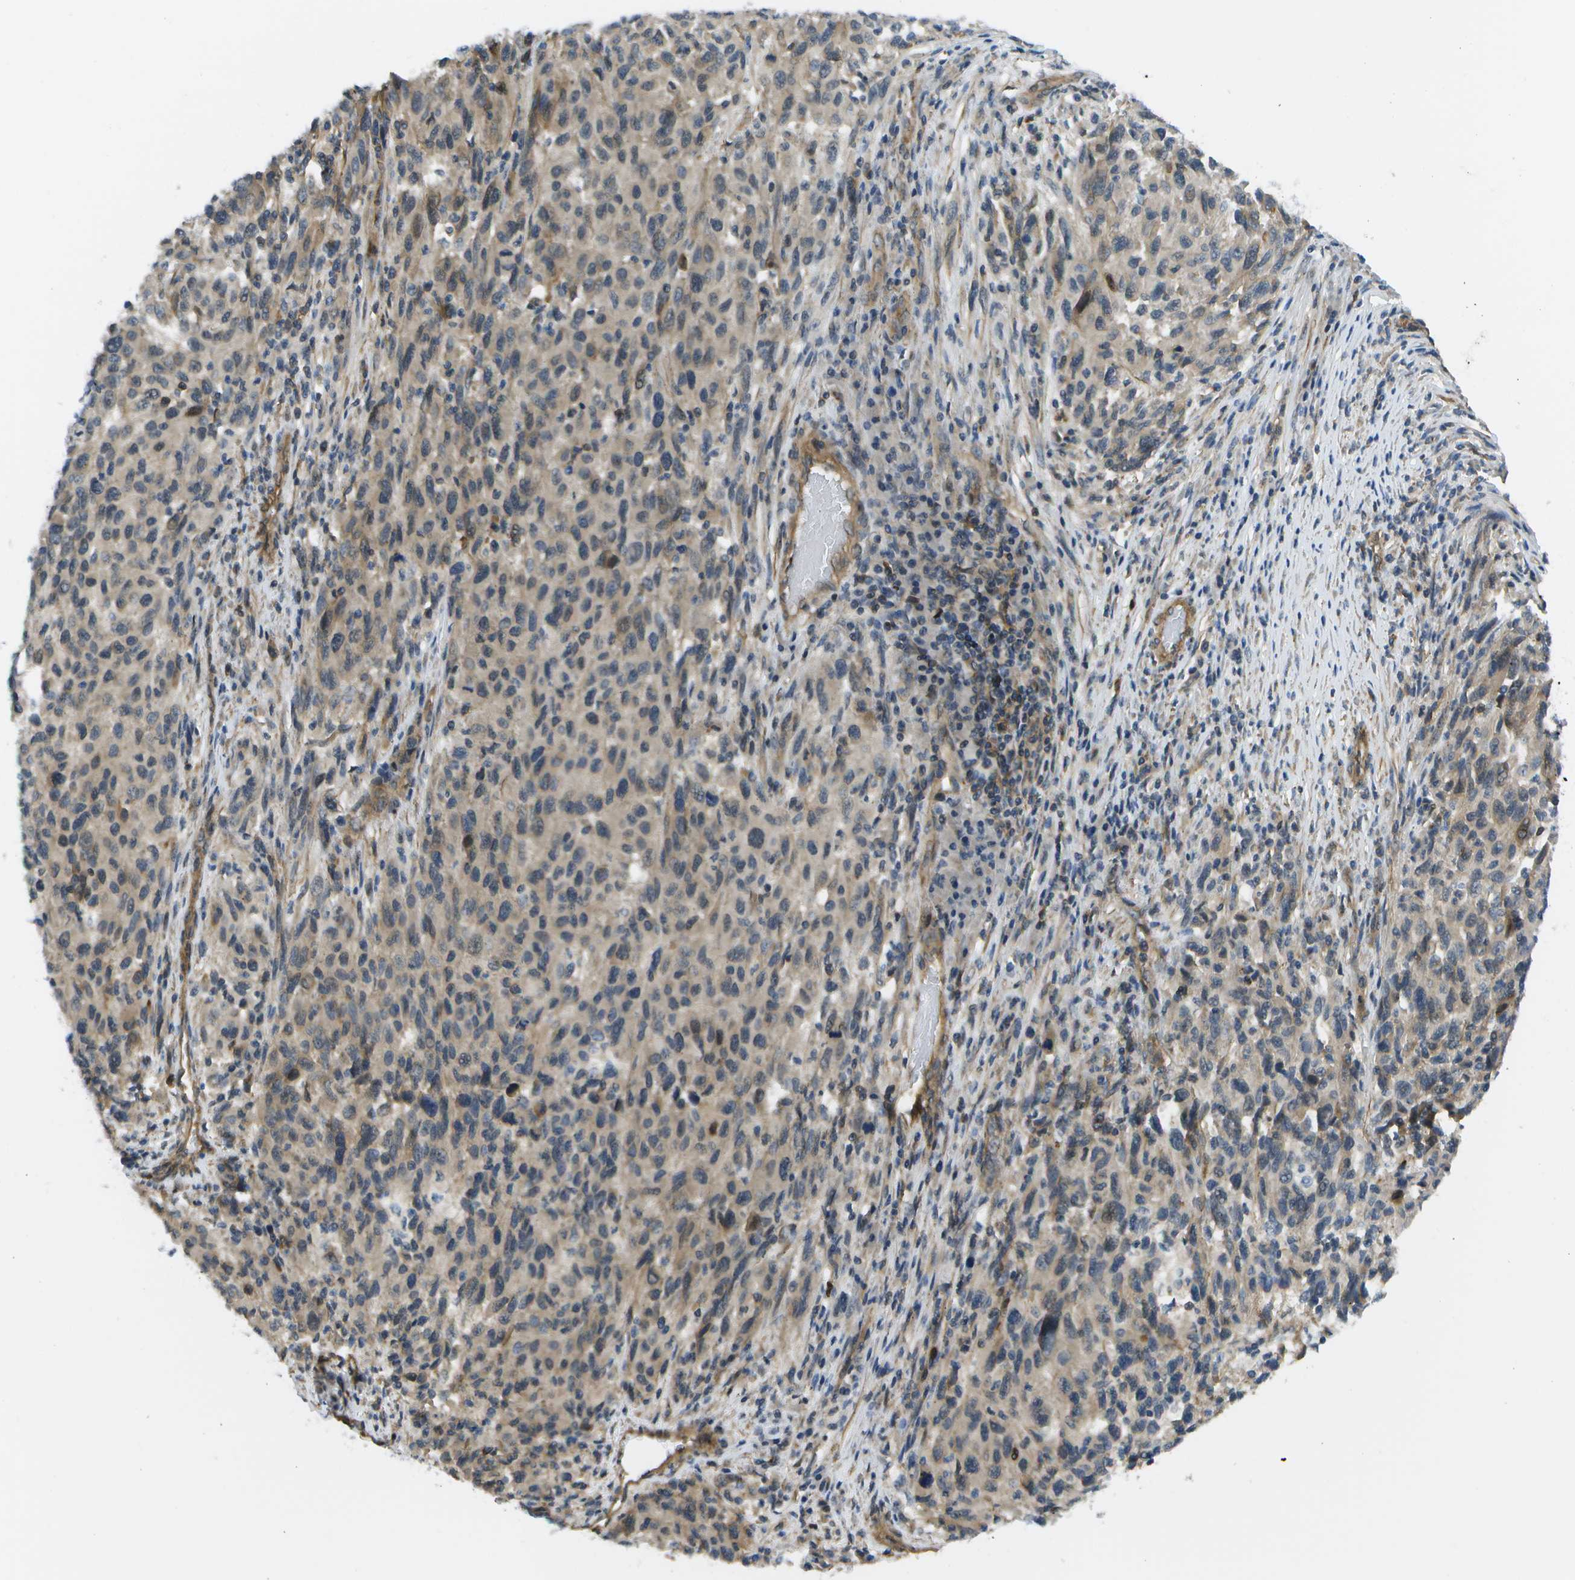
{"staining": {"intensity": "weak", "quantity": ">75%", "location": "cytoplasmic/membranous"}, "tissue": "melanoma", "cell_type": "Tumor cells", "image_type": "cancer", "snomed": [{"axis": "morphology", "description": "Malignant melanoma, Metastatic site"}, {"axis": "topography", "description": "Lymph node"}], "caption": "Immunohistochemistry micrograph of neoplastic tissue: melanoma stained using immunohistochemistry demonstrates low levels of weak protein expression localized specifically in the cytoplasmic/membranous of tumor cells, appearing as a cytoplasmic/membranous brown color.", "gene": "KIAA0040", "patient": {"sex": "male", "age": 61}}